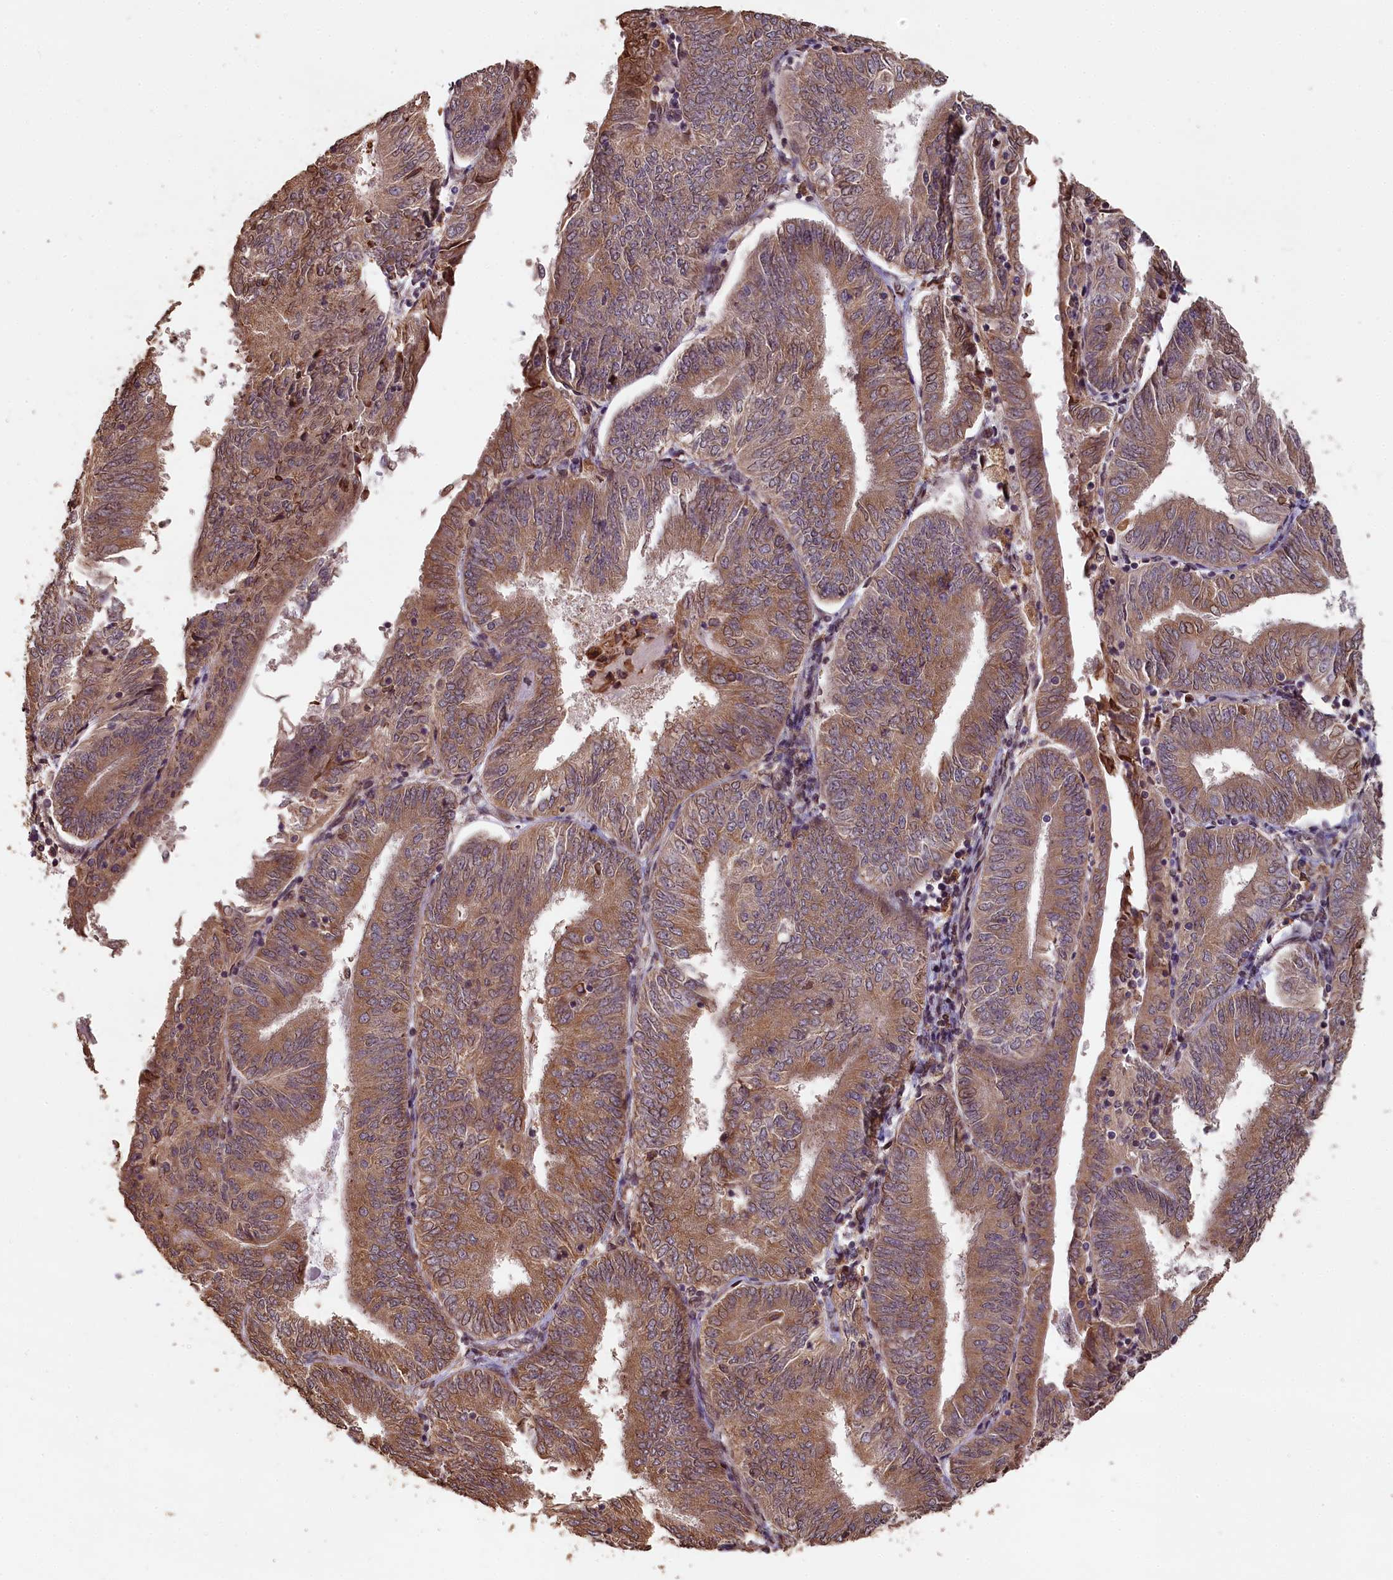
{"staining": {"intensity": "moderate", "quantity": ">75%", "location": "cytoplasmic/membranous,nuclear"}, "tissue": "endometrial cancer", "cell_type": "Tumor cells", "image_type": "cancer", "snomed": [{"axis": "morphology", "description": "Adenocarcinoma, NOS"}, {"axis": "topography", "description": "Endometrium"}], "caption": "The histopathology image shows a brown stain indicating the presence of a protein in the cytoplasmic/membranous and nuclear of tumor cells in endometrial cancer. The protein is stained brown, and the nuclei are stained in blue (DAB IHC with brightfield microscopy, high magnification).", "gene": "SLC38A7", "patient": {"sex": "female", "age": 58}}